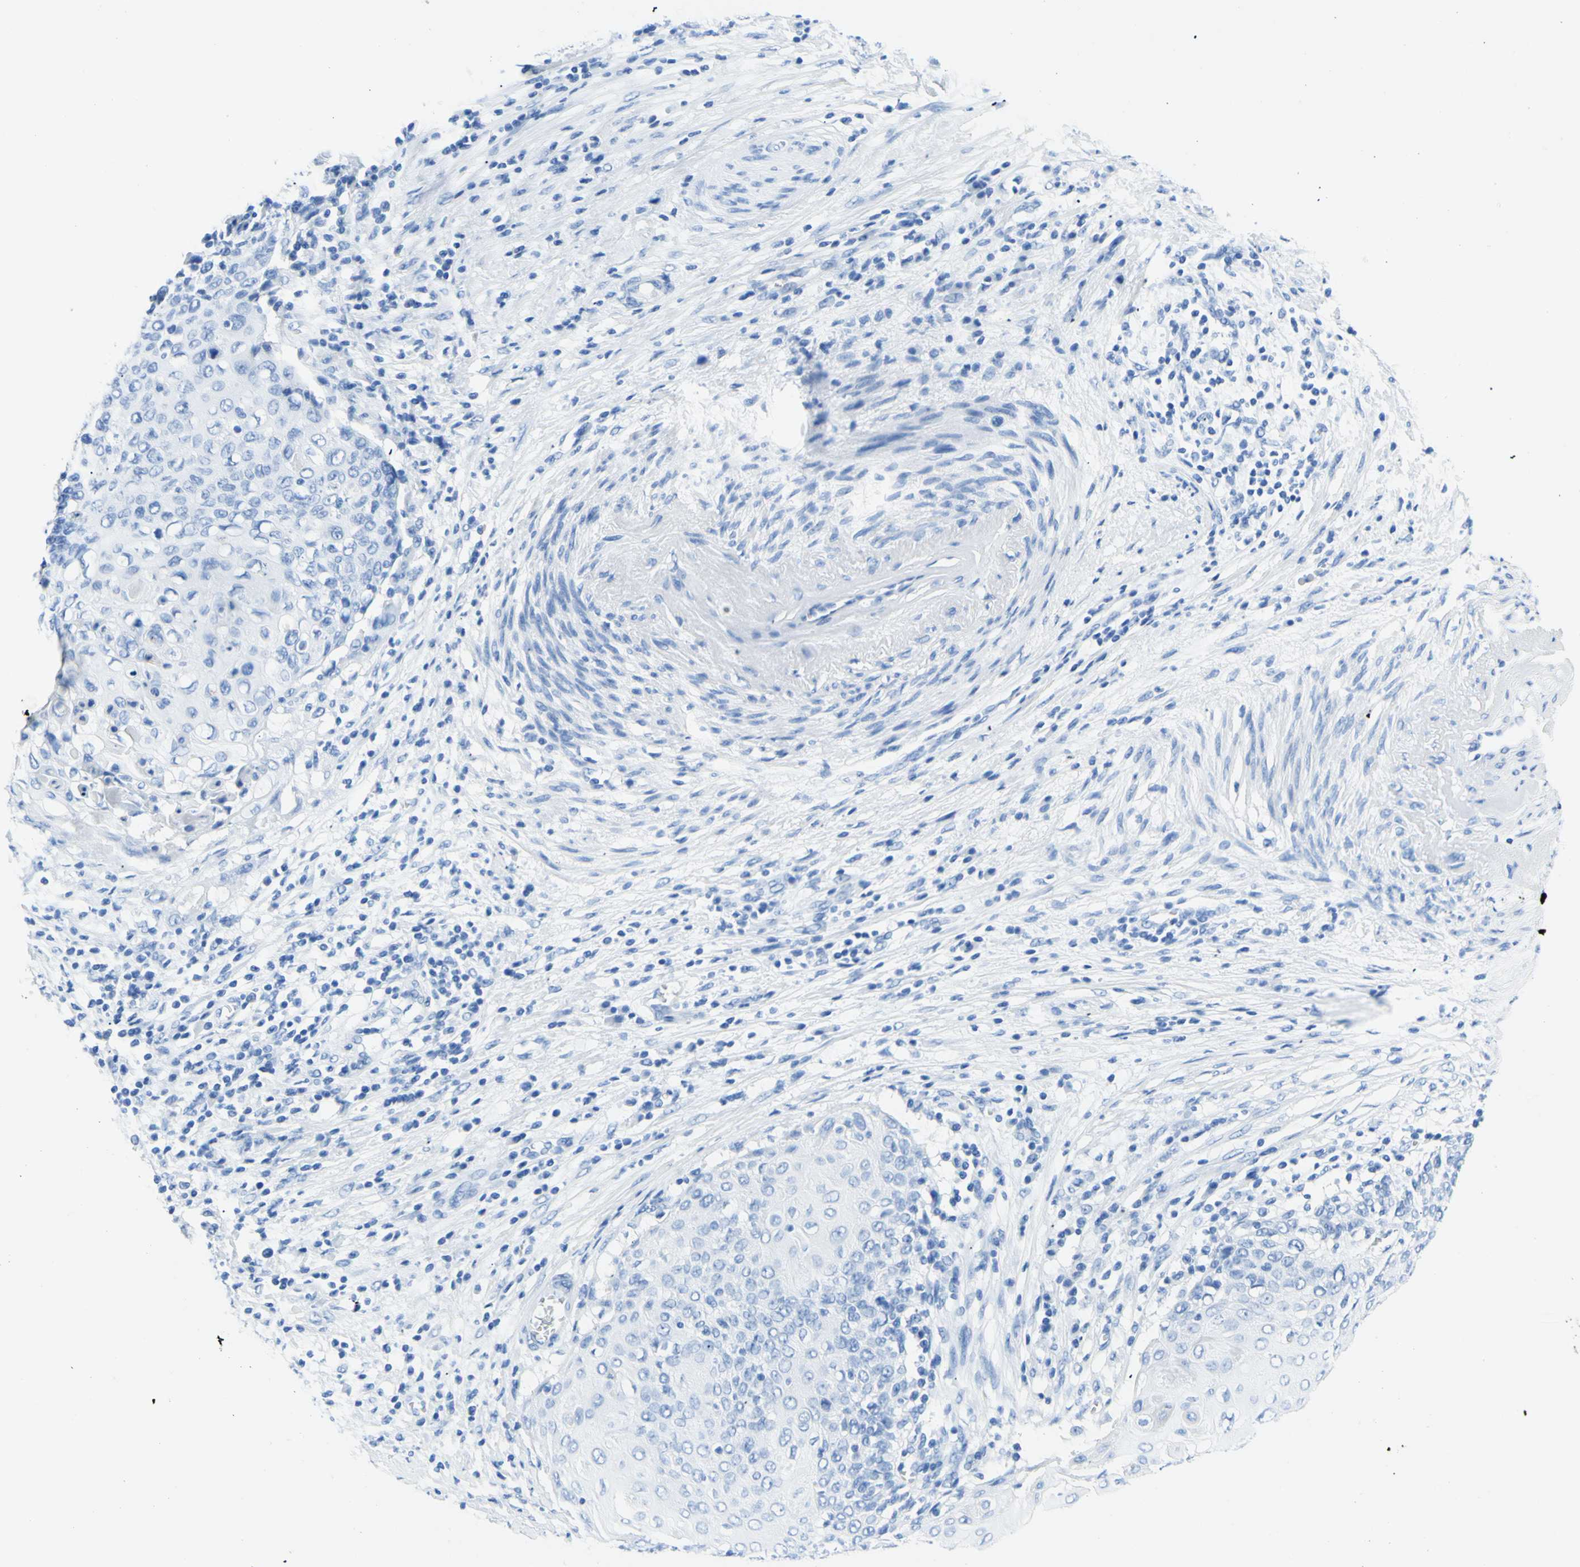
{"staining": {"intensity": "negative", "quantity": "none", "location": "none"}, "tissue": "cervical cancer", "cell_type": "Tumor cells", "image_type": "cancer", "snomed": [{"axis": "morphology", "description": "Squamous cell carcinoma, NOS"}, {"axis": "topography", "description": "Cervix"}], "caption": "A photomicrograph of cervical squamous cell carcinoma stained for a protein exhibits no brown staining in tumor cells. (DAB IHC, high magnification).", "gene": "MYH2", "patient": {"sex": "female", "age": 39}}